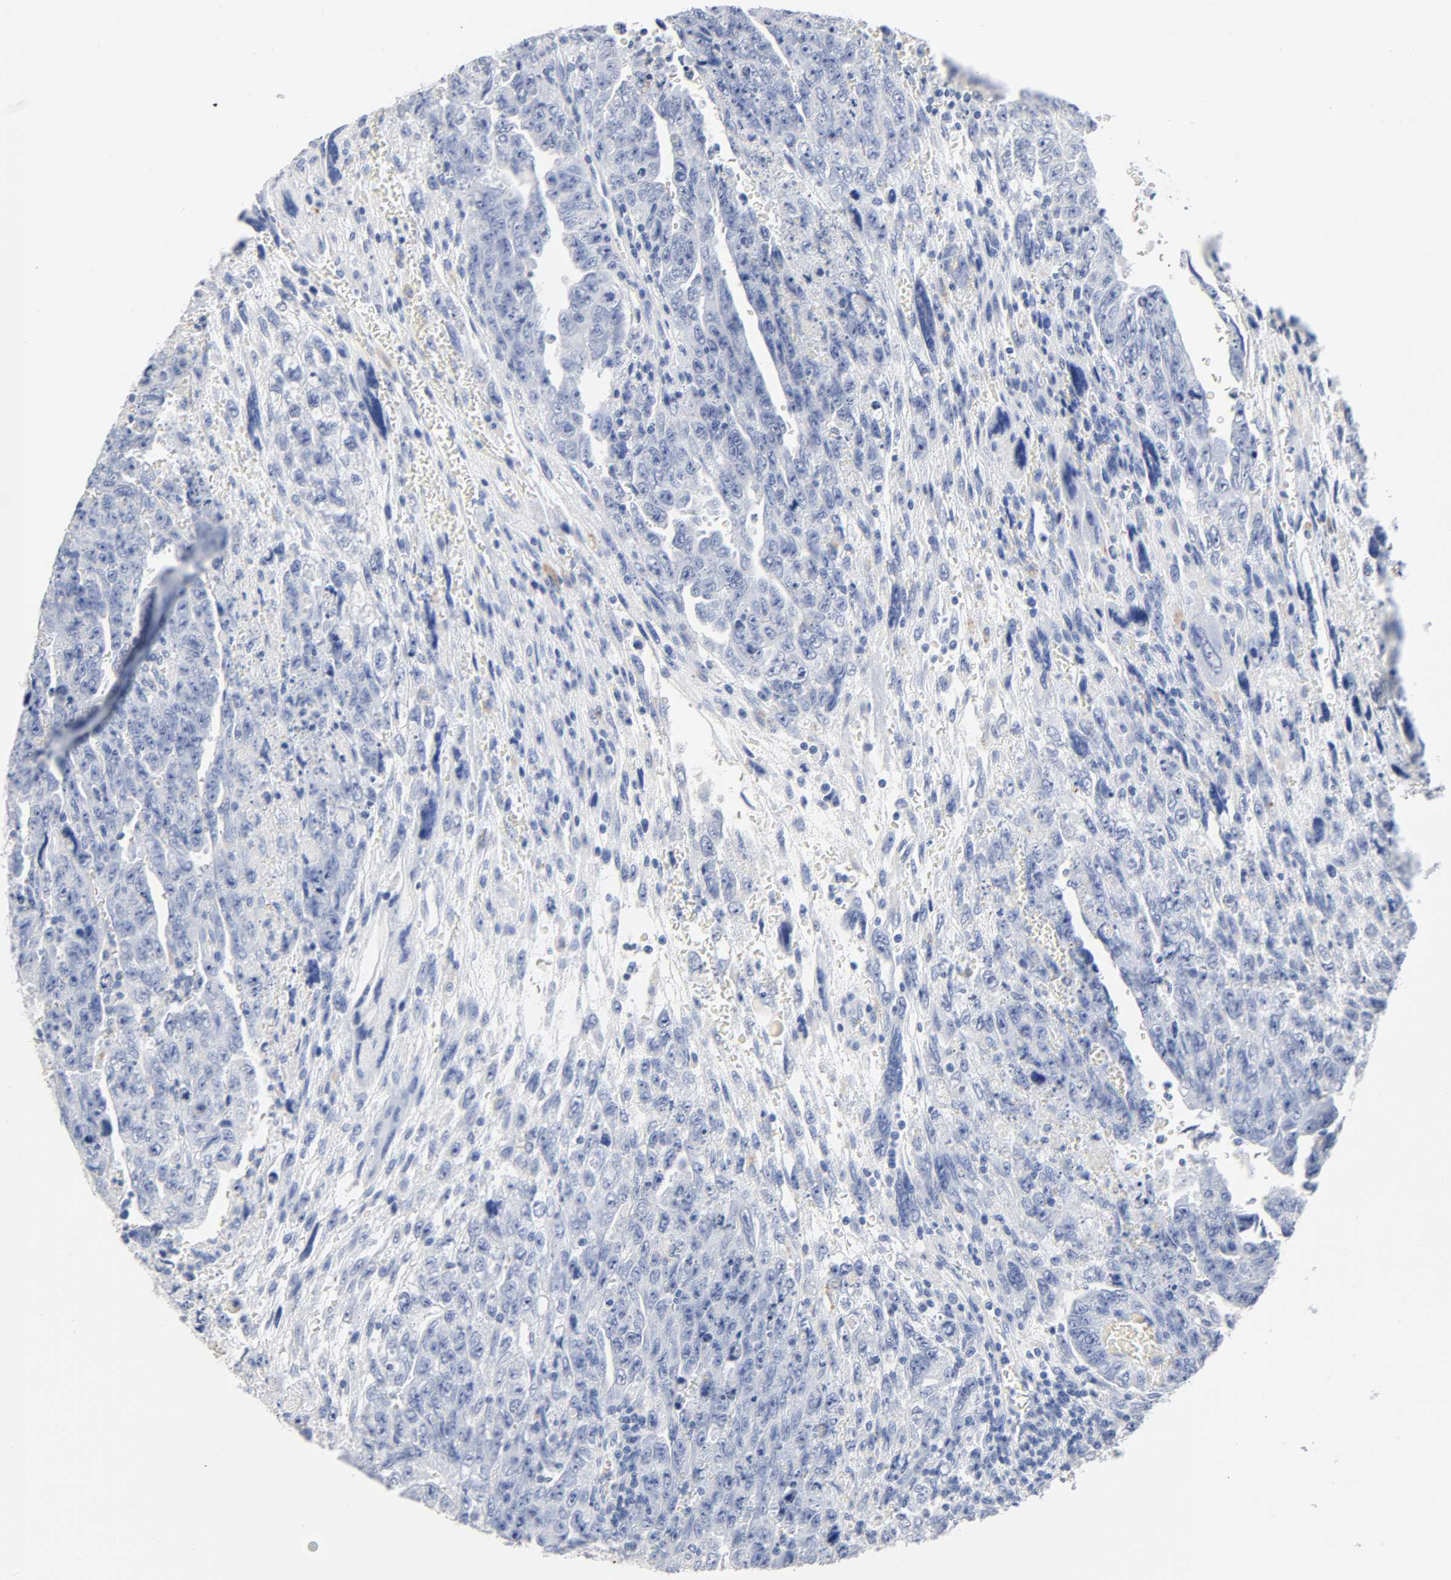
{"staining": {"intensity": "negative", "quantity": "none", "location": "none"}, "tissue": "testis cancer", "cell_type": "Tumor cells", "image_type": "cancer", "snomed": [{"axis": "morphology", "description": "Carcinoma, Embryonal, NOS"}, {"axis": "topography", "description": "Testis"}], "caption": "This photomicrograph is of testis cancer stained with immunohistochemistry (IHC) to label a protein in brown with the nuclei are counter-stained blue. There is no staining in tumor cells. (Stains: DAB (3,3'-diaminobenzidine) immunohistochemistry (IHC) with hematoxylin counter stain, Microscopy: brightfield microscopy at high magnification).", "gene": "PLP1", "patient": {"sex": "male", "age": 28}}